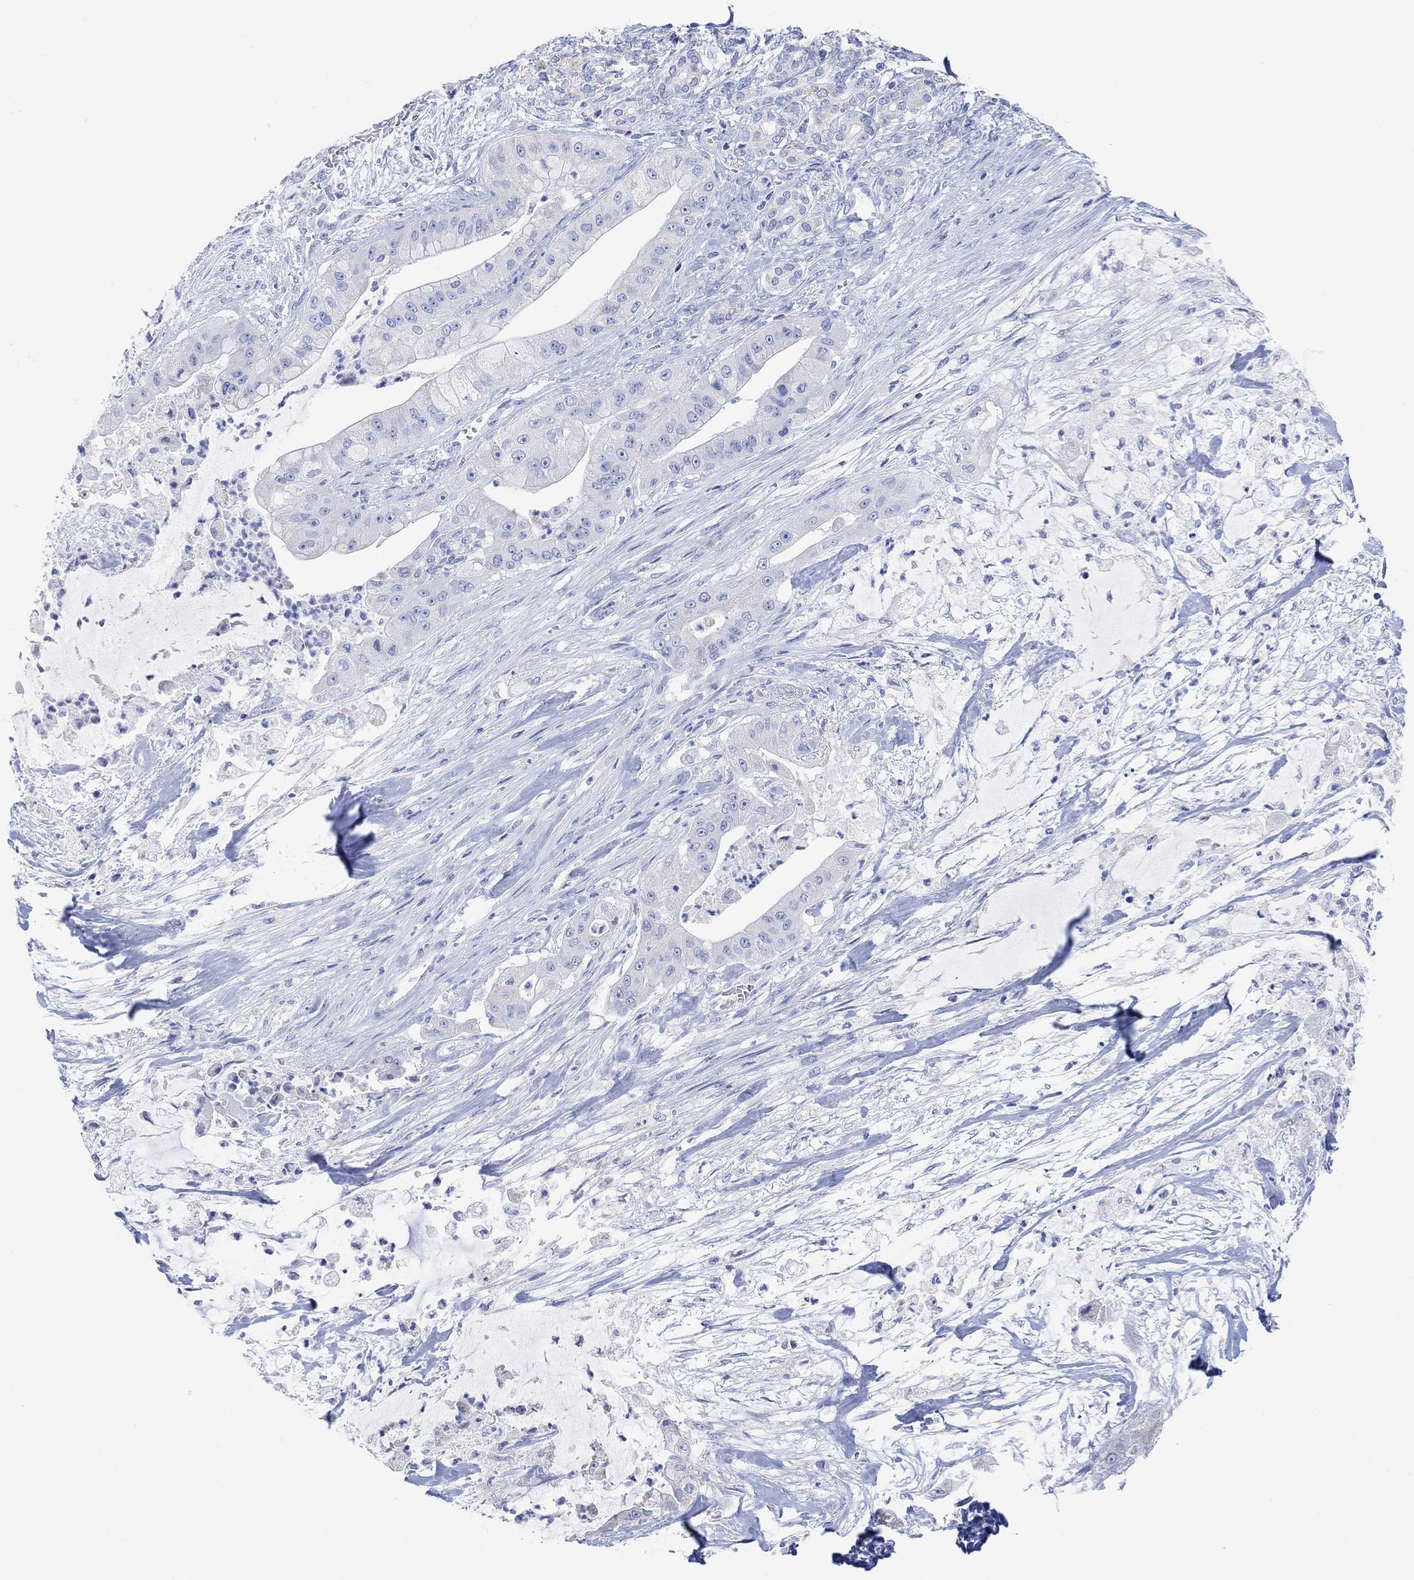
{"staining": {"intensity": "negative", "quantity": "none", "location": "none"}, "tissue": "pancreatic cancer", "cell_type": "Tumor cells", "image_type": "cancer", "snomed": [{"axis": "morphology", "description": "Normal tissue, NOS"}, {"axis": "morphology", "description": "Inflammation, NOS"}, {"axis": "morphology", "description": "Adenocarcinoma, NOS"}, {"axis": "topography", "description": "Pancreas"}], "caption": "Pancreatic cancer (adenocarcinoma) was stained to show a protein in brown. There is no significant staining in tumor cells.", "gene": "SYT12", "patient": {"sex": "male", "age": 57}}